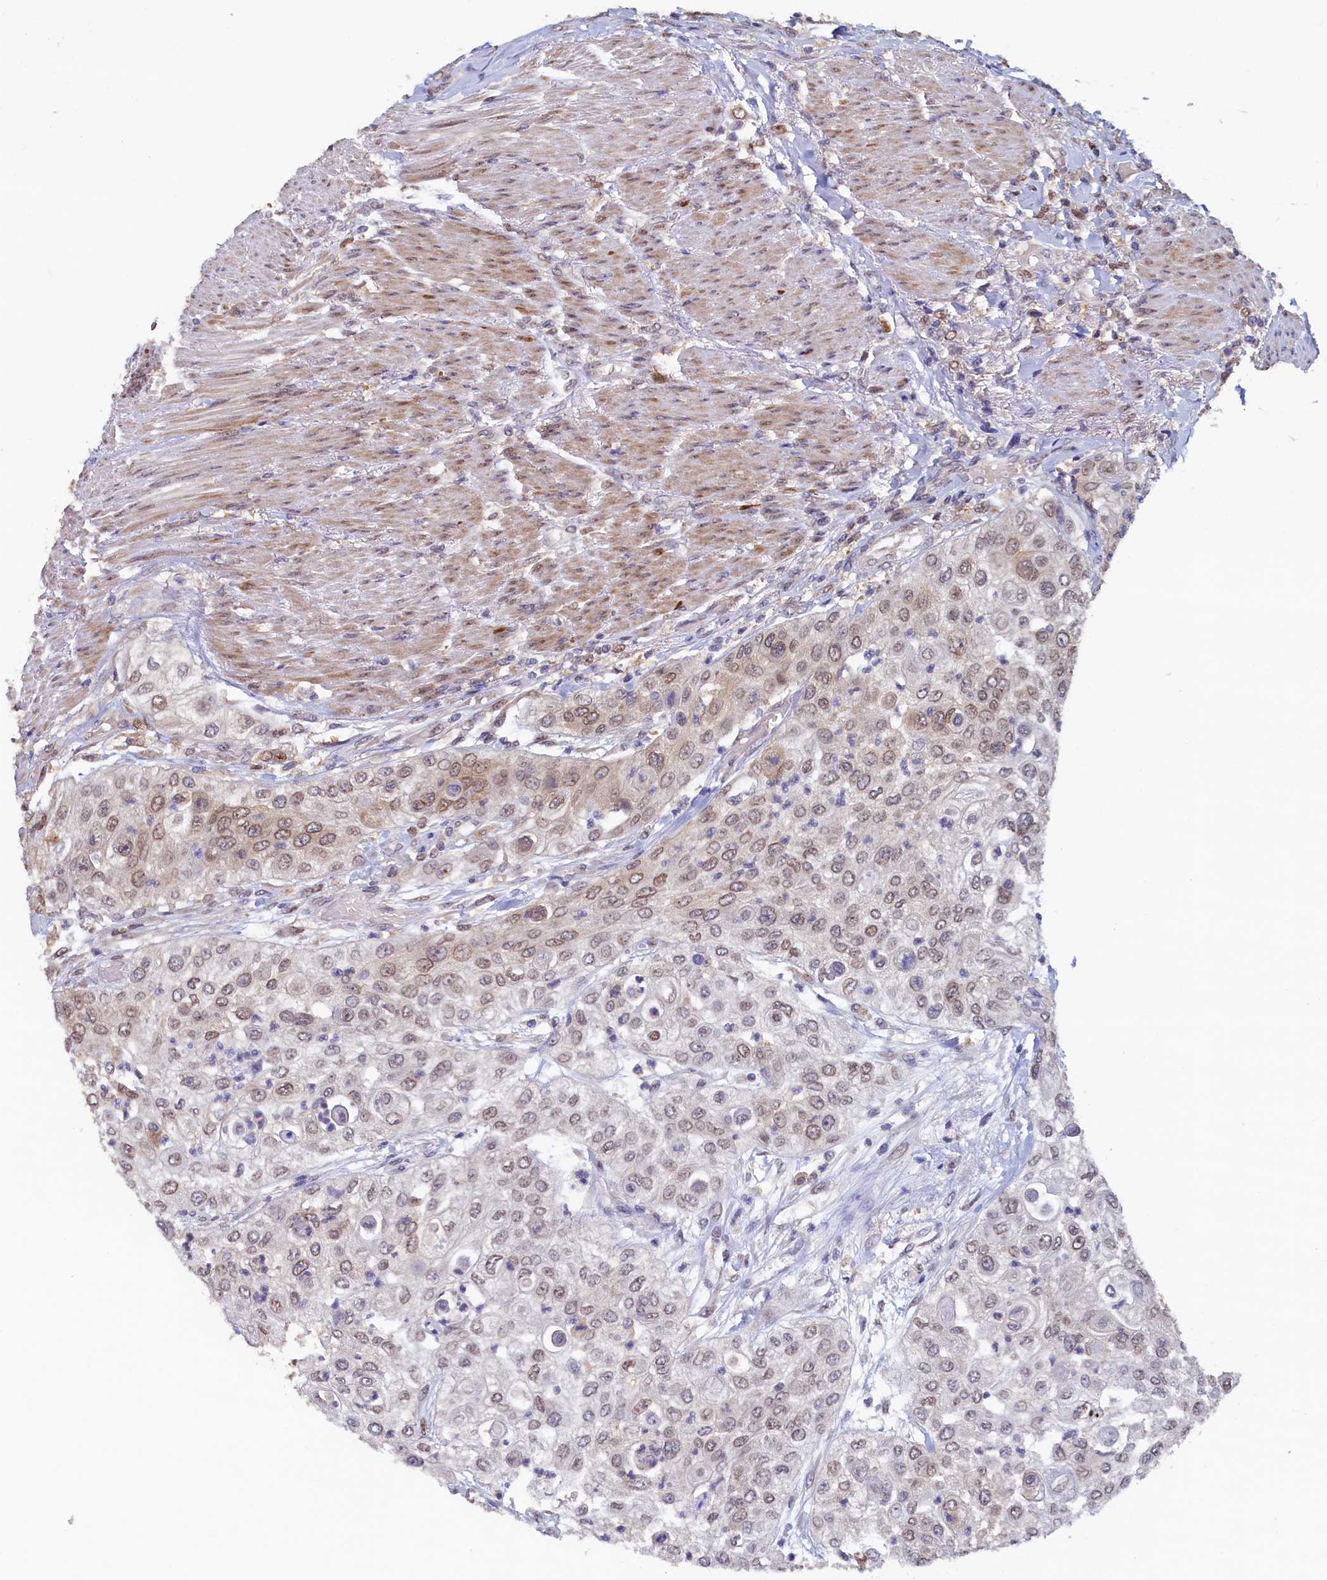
{"staining": {"intensity": "weak", "quantity": "<25%", "location": "cytoplasmic/membranous,nuclear"}, "tissue": "urothelial cancer", "cell_type": "Tumor cells", "image_type": "cancer", "snomed": [{"axis": "morphology", "description": "Urothelial carcinoma, High grade"}, {"axis": "topography", "description": "Urinary bladder"}], "caption": "Photomicrograph shows no significant protein positivity in tumor cells of urothelial cancer.", "gene": "AHCY", "patient": {"sex": "female", "age": 79}}